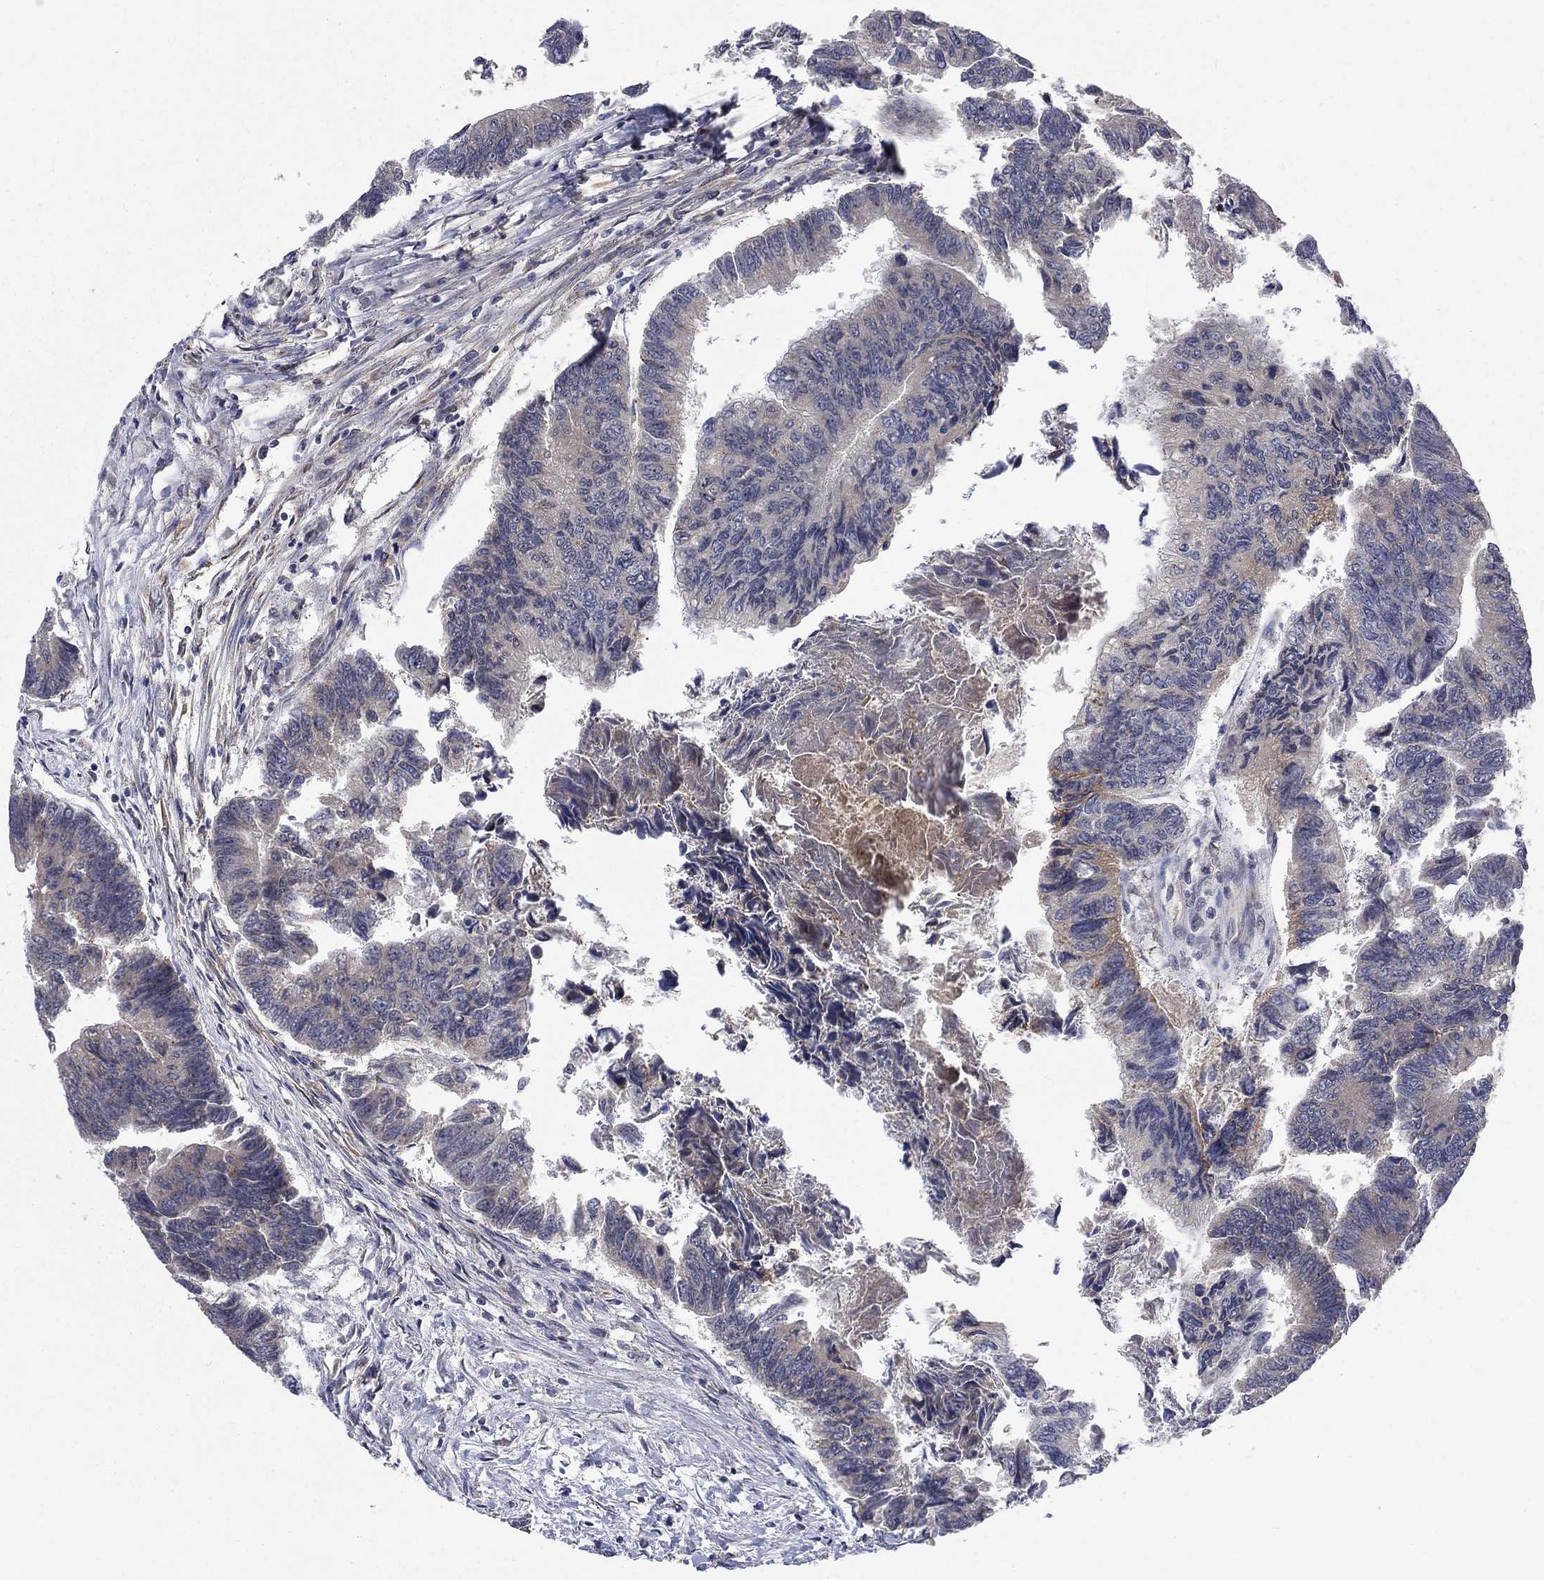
{"staining": {"intensity": "weak", "quantity": "<25%", "location": "cytoplasmic/membranous"}, "tissue": "colorectal cancer", "cell_type": "Tumor cells", "image_type": "cancer", "snomed": [{"axis": "morphology", "description": "Adenocarcinoma, NOS"}, {"axis": "topography", "description": "Colon"}], "caption": "Tumor cells are negative for brown protein staining in colorectal cancer.", "gene": "NDUFC1", "patient": {"sex": "female", "age": 65}}